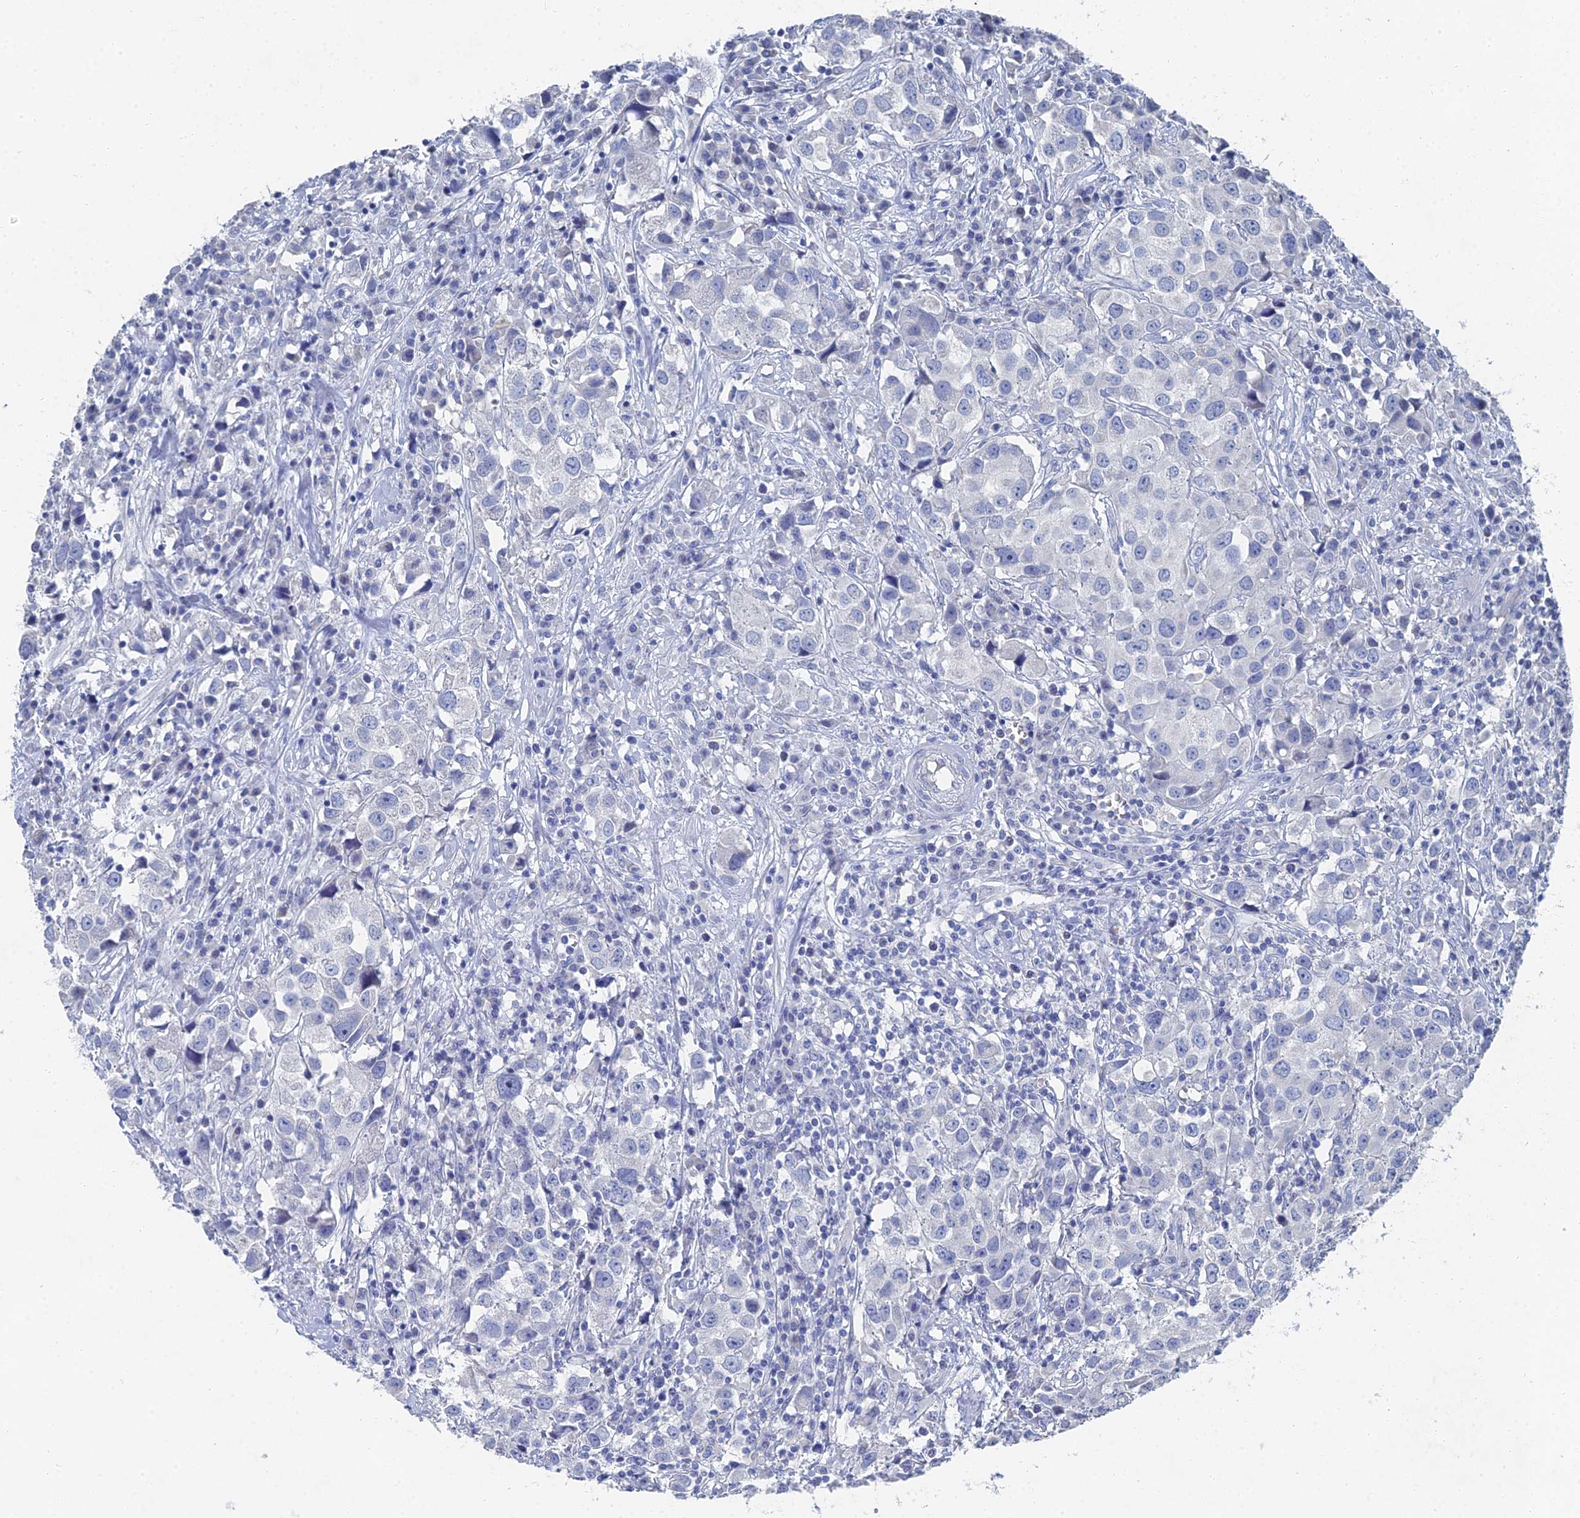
{"staining": {"intensity": "negative", "quantity": "none", "location": "none"}, "tissue": "urothelial cancer", "cell_type": "Tumor cells", "image_type": "cancer", "snomed": [{"axis": "morphology", "description": "Urothelial carcinoma, High grade"}, {"axis": "topography", "description": "Urinary bladder"}], "caption": "High magnification brightfield microscopy of urothelial cancer stained with DAB (3,3'-diaminobenzidine) (brown) and counterstained with hematoxylin (blue): tumor cells show no significant positivity.", "gene": "GFAP", "patient": {"sex": "female", "age": 75}}